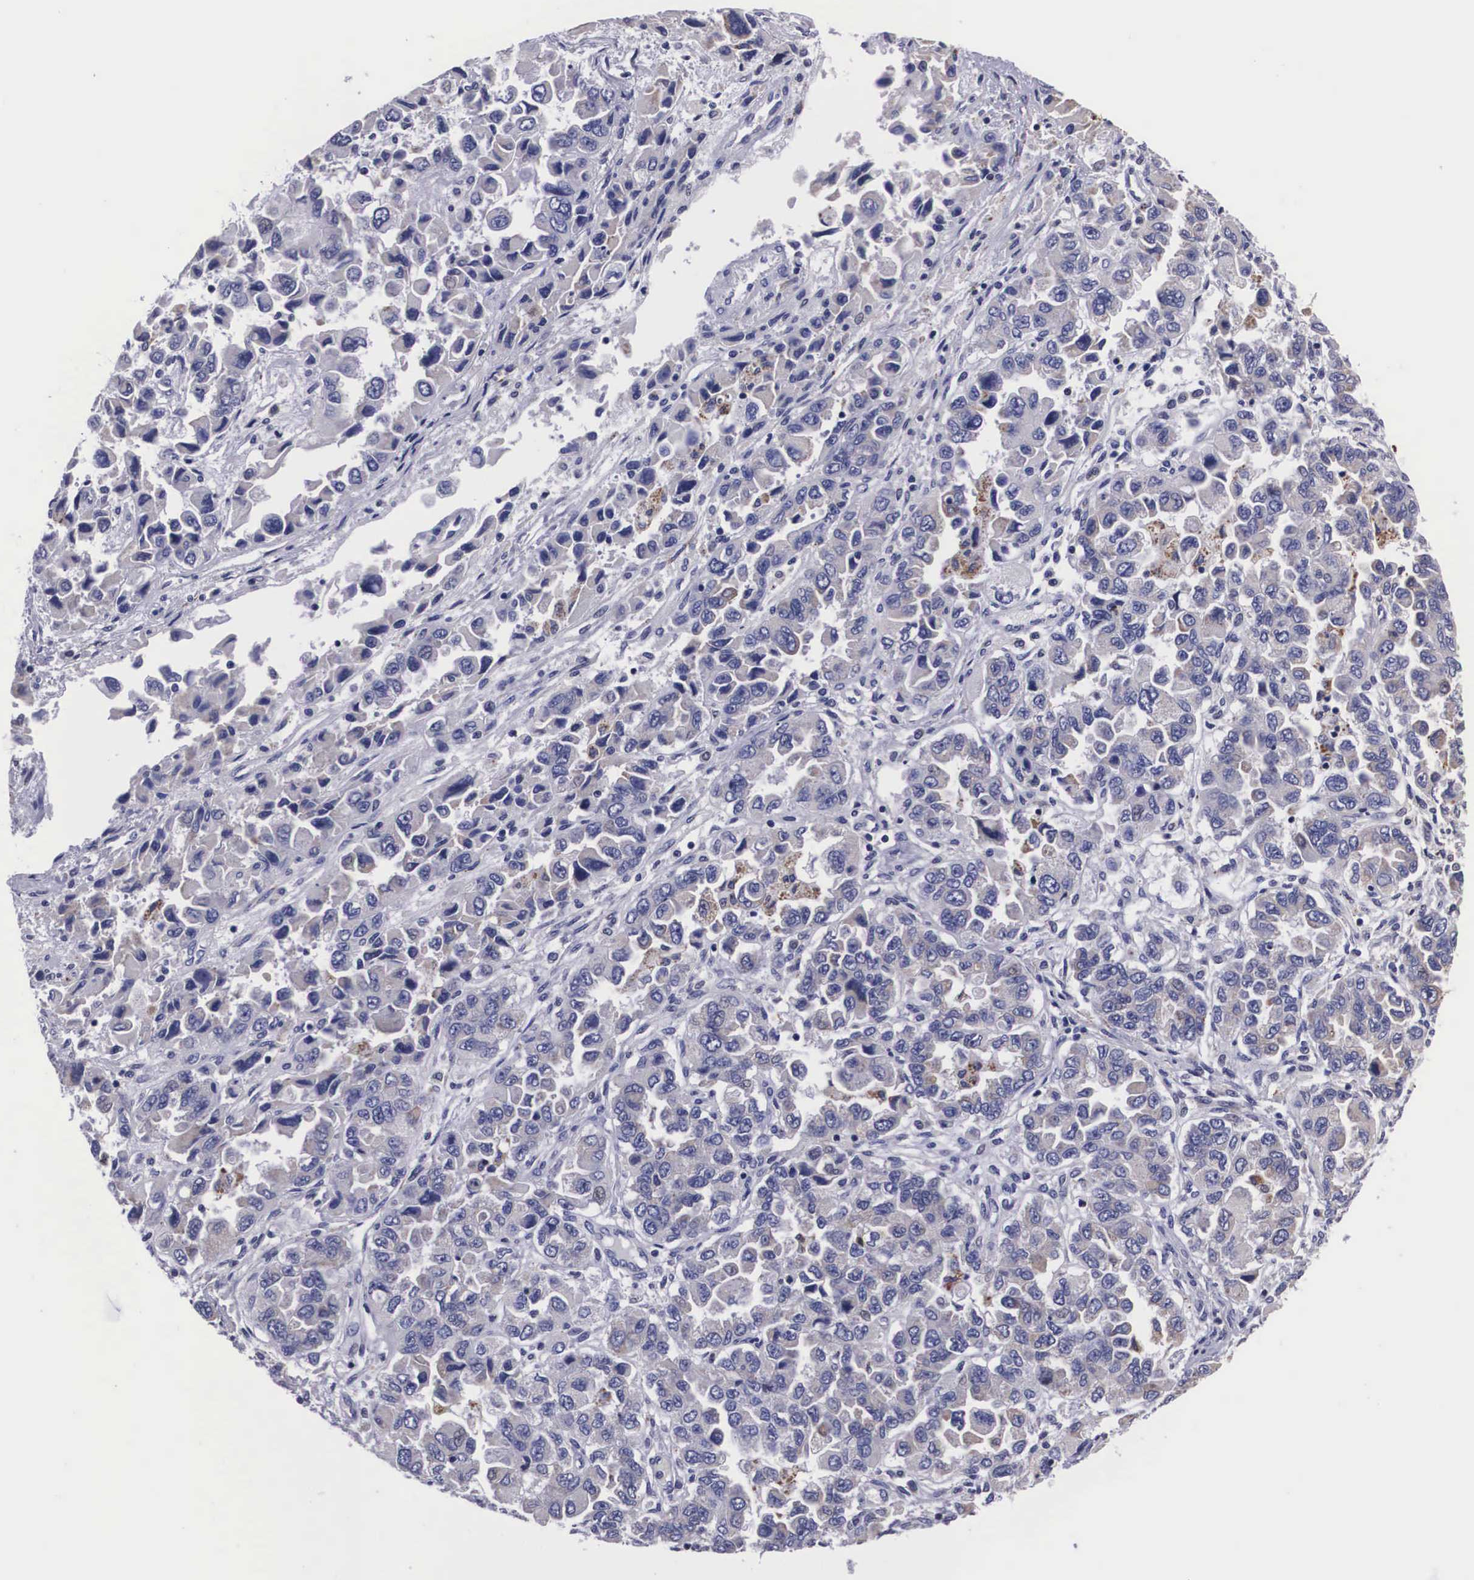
{"staining": {"intensity": "weak", "quantity": "<25%", "location": "cytoplasmic/membranous"}, "tissue": "ovarian cancer", "cell_type": "Tumor cells", "image_type": "cancer", "snomed": [{"axis": "morphology", "description": "Cystadenocarcinoma, serous, NOS"}, {"axis": "topography", "description": "Ovary"}], "caption": "The immunohistochemistry (IHC) micrograph has no significant expression in tumor cells of ovarian cancer tissue.", "gene": "CRELD2", "patient": {"sex": "female", "age": 84}}